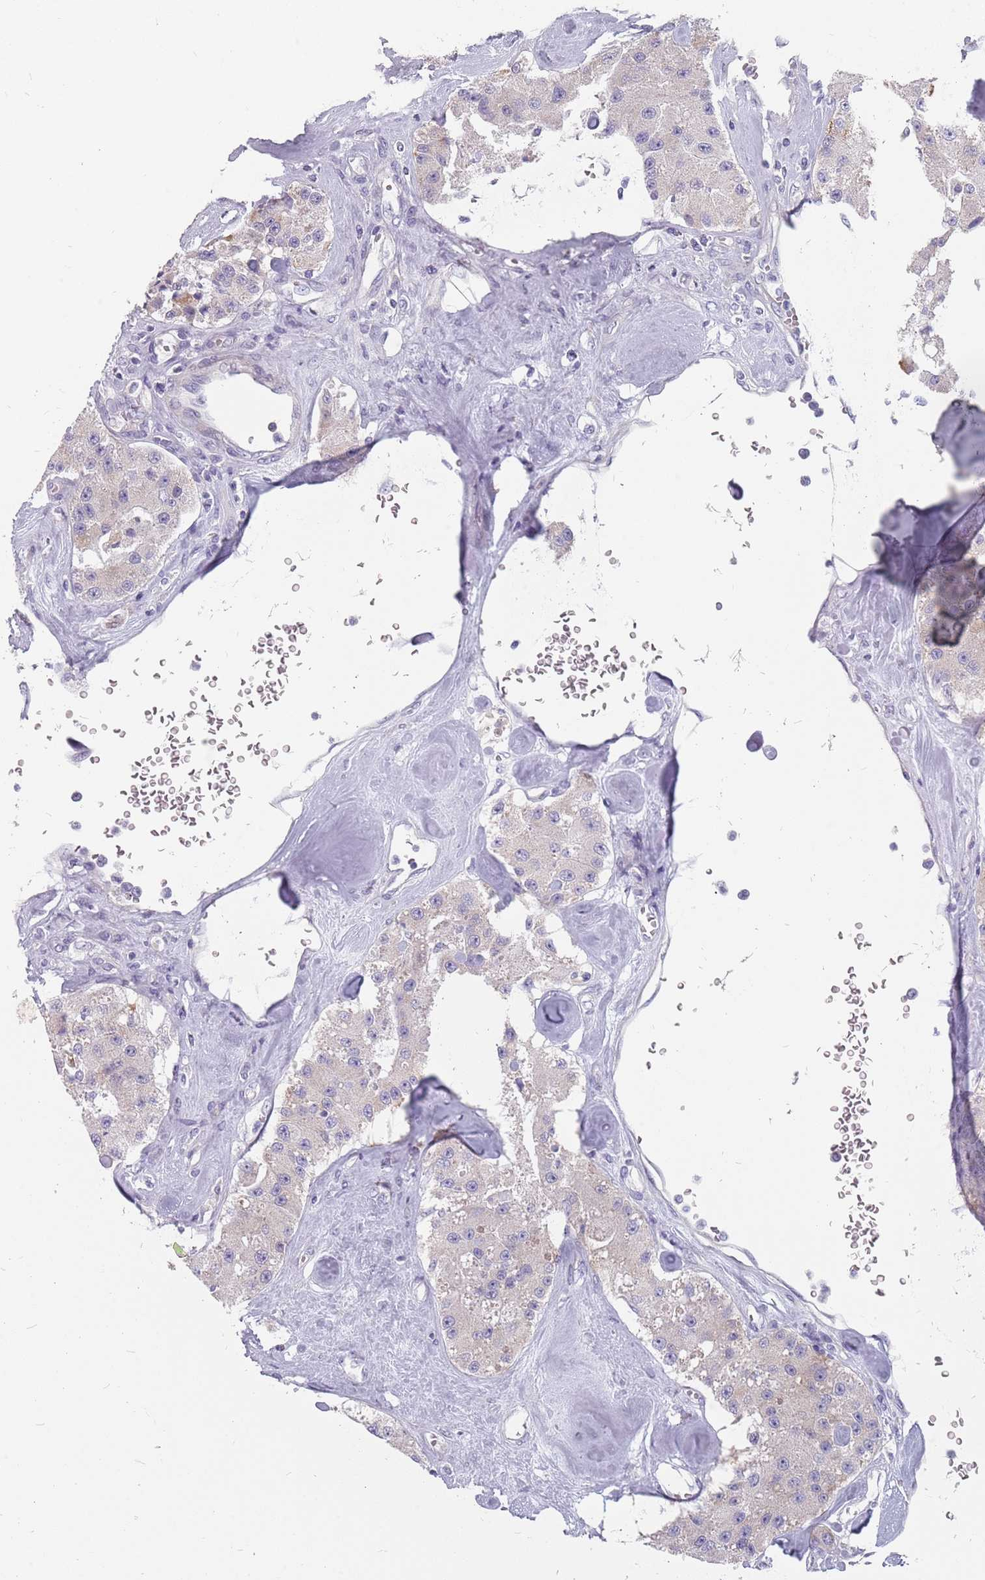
{"staining": {"intensity": "negative", "quantity": "none", "location": "none"}, "tissue": "carcinoid", "cell_type": "Tumor cells", "image_type": "cancer", "snomed": [{"axis": "morphology", "description": "Carcinoid, malignant, NOS"}, {"axis": "topography", "description": "Pancreas"}], "caption": "DAB (3,3'-diaminobenzidine) immunohistochemical staining of malignant carcinoid demonstrates no significant staining in tumor cells.", "gene": "CMTR2", "patient": {"sex": "male", "age": 41}}